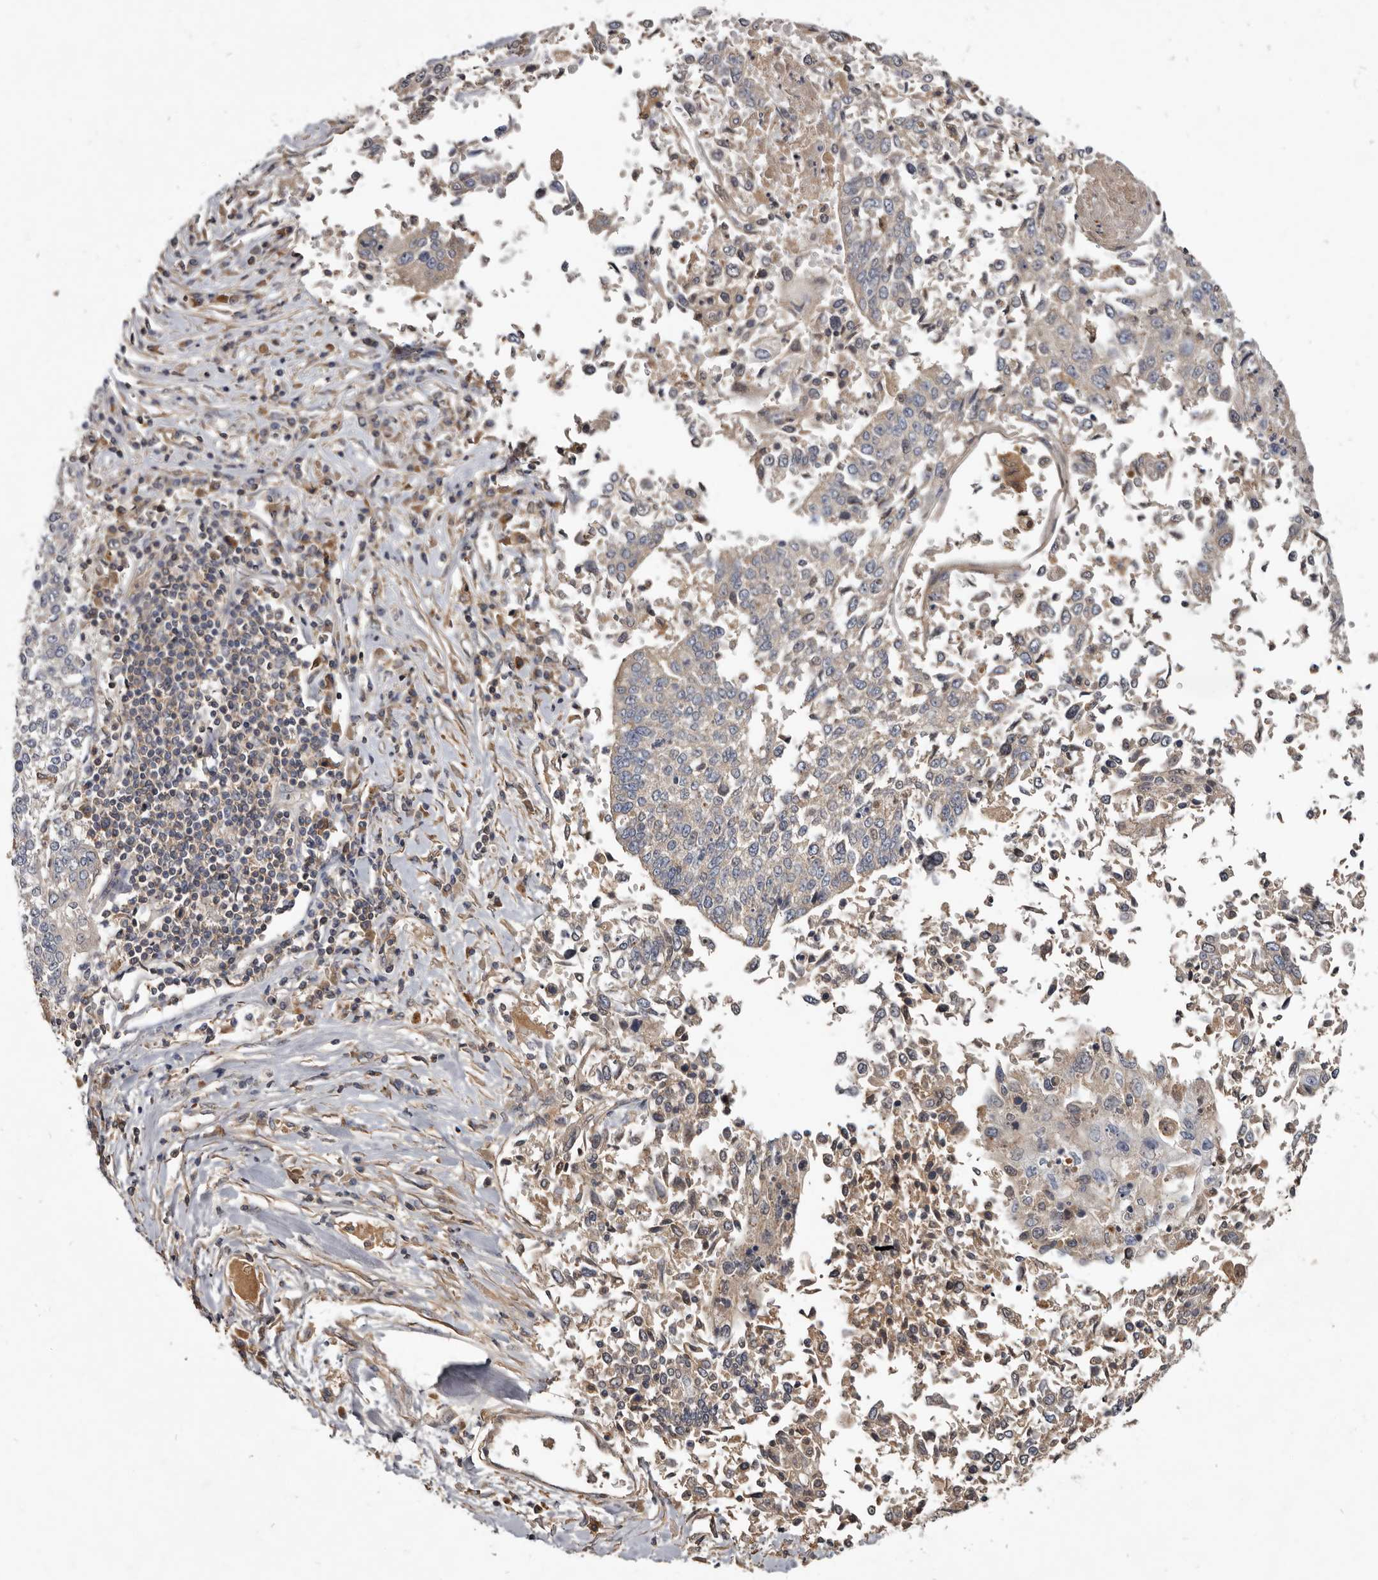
{"staining": {"intensity": "negative", "quantity": "none", "location": "none"}, "tissue": "lung cancer", "cell_type": "Tumor cells", "image_type": "cancer", "snomed": [{"axis": "morphology", "description": "Normal tissue, NOS"}, {"axis": "morphology", "description": "Squamous cell carcinoma, NOS"}, {"axis": "topography", "description": "Cartilage tissue"}, {"axis": "topography", "description": "Lung"}, {"axis": "topography", "description": "Peripheral nerve tissue"}], "caption": "Immunohistochemistry (IHC) image of neoplastic tissue: lung cancer stained with DAB exhibits no significant protein staining in tumor cells. (Immunohistochemistry (IHC), brightfield microscopy, high magnification).", "gene": "TTC39A", "patient": {"sex": "female", "age": 49}}